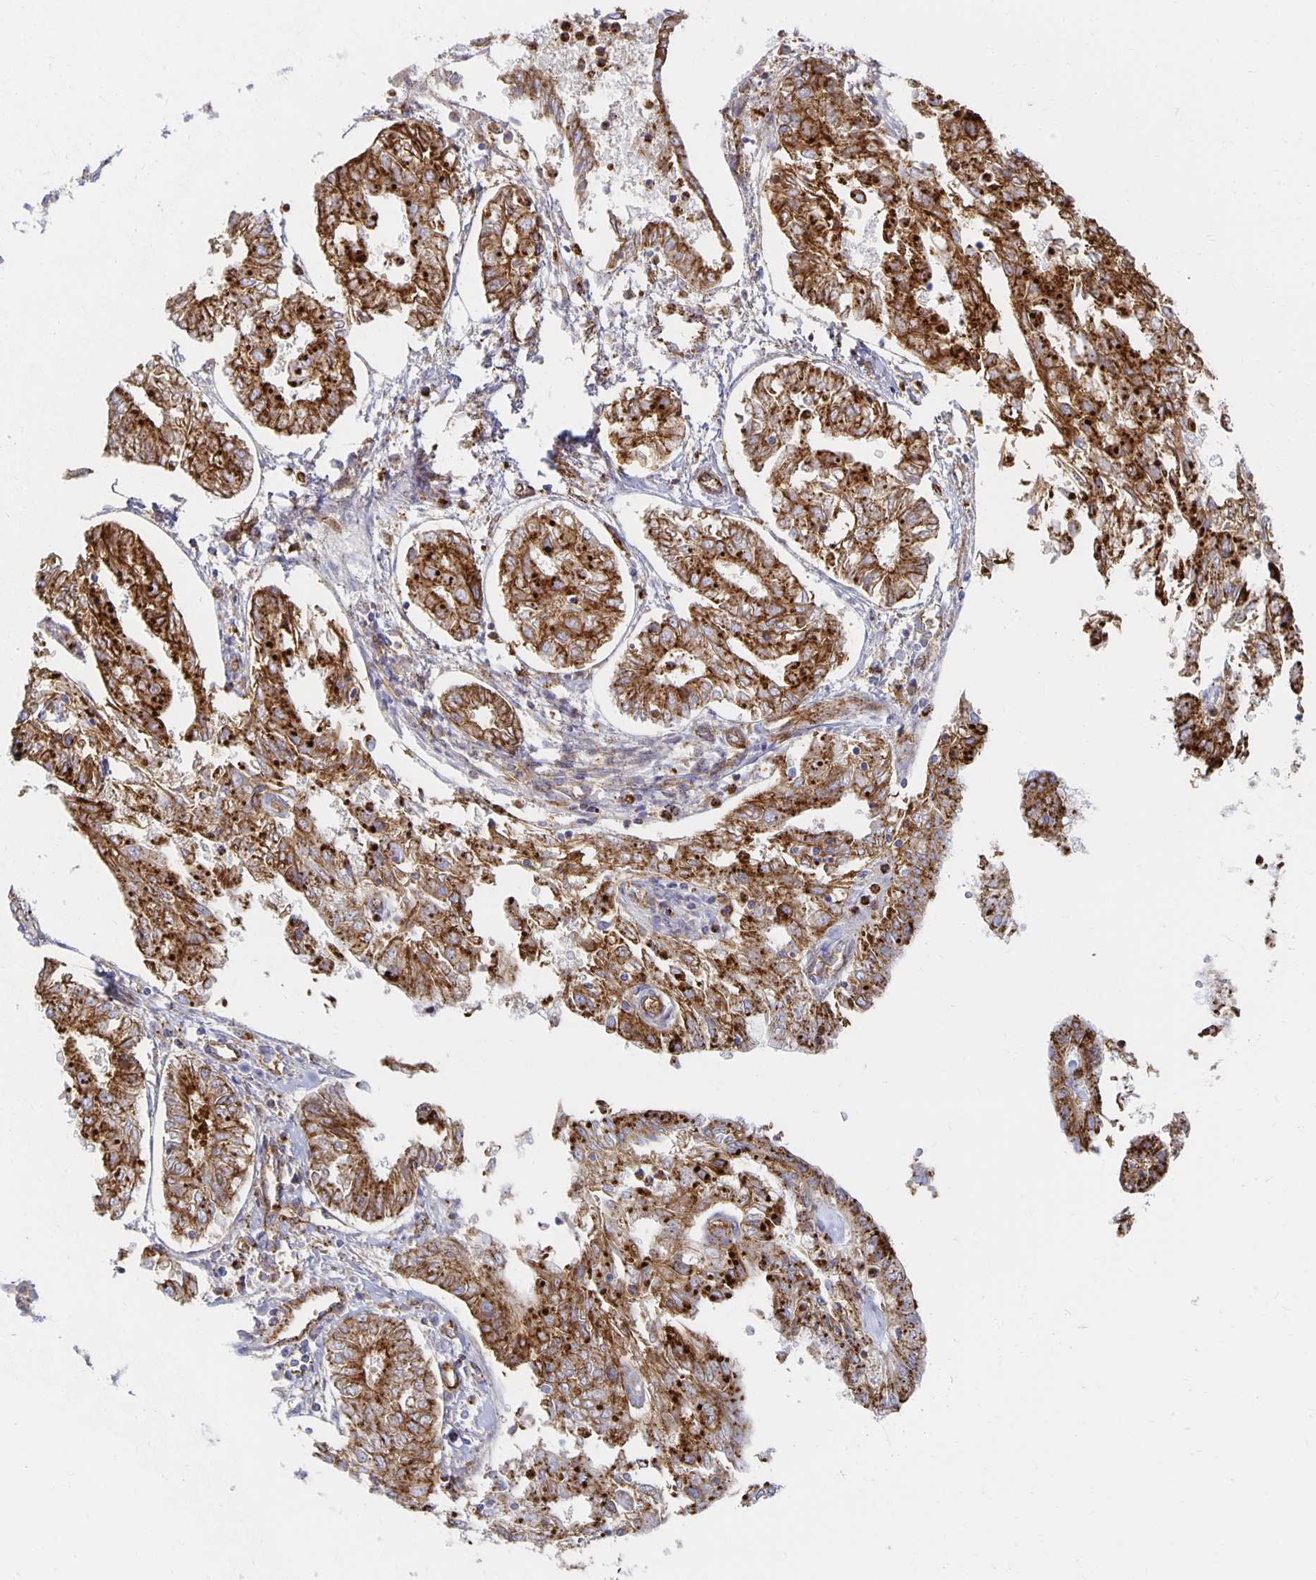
{"staining": {"intensity": "strong", "quantity": ">75%", "location": "cytoplasmic/membranous"}, "tissue": "endometrial cancer", "cell_type": "Tumor cells", "image_type": "cancer", "snomed": [{"axis": "morphology", "description": "Adenocarcinoma, NOS"}, {"axis": "topography", "description": "Endometrium"}], "caption": "Protein expression analysis of endometrial adenocarcinoma shows strong cytoplasmic/membranous staining in approximately >75% of tumor cells. Immunohistochemistry stains the protein in brown and the nuclei are stained blue.", "gene": "TAAR1", "patient": {"sex": "female", "age": 68}}